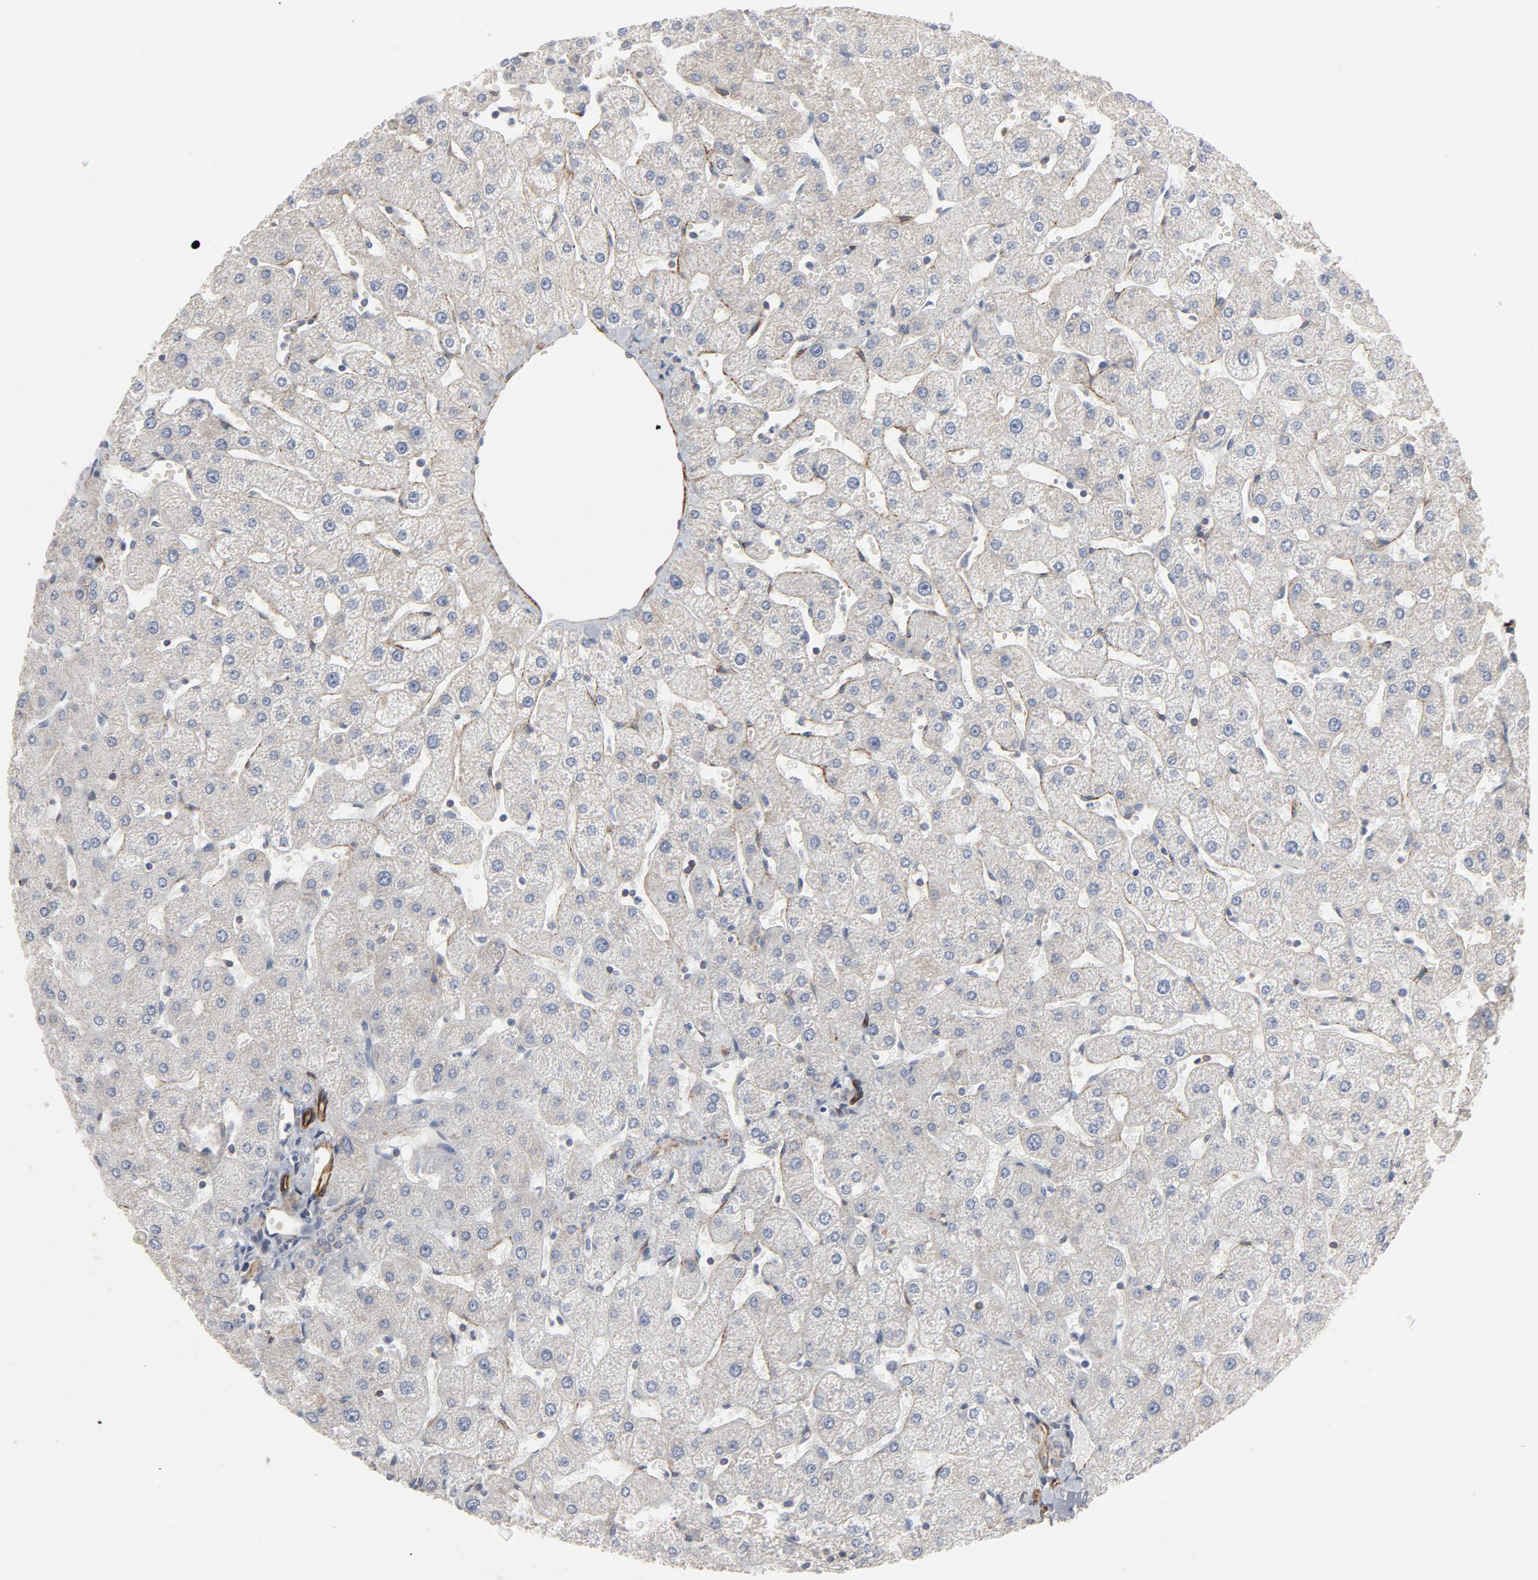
{"staining": {"intensity": "negative", "quantity": "none", "location": "none"}, "tissue": "liver", "cell_type": "Cholangiocytes", "image_type": "normal", "snomed": [{"axis": "morphology", "description": "Normal tissue, NOS"}, {"axis": "topography", "description": "Liver"}], "caption": "This is an immunohistochemistry (IHC) micrograph of unremarkable liver. There is no expression in cholangiocytes.", "gene": "GNG2", "patient": {"sex": "male", "age": 67}}